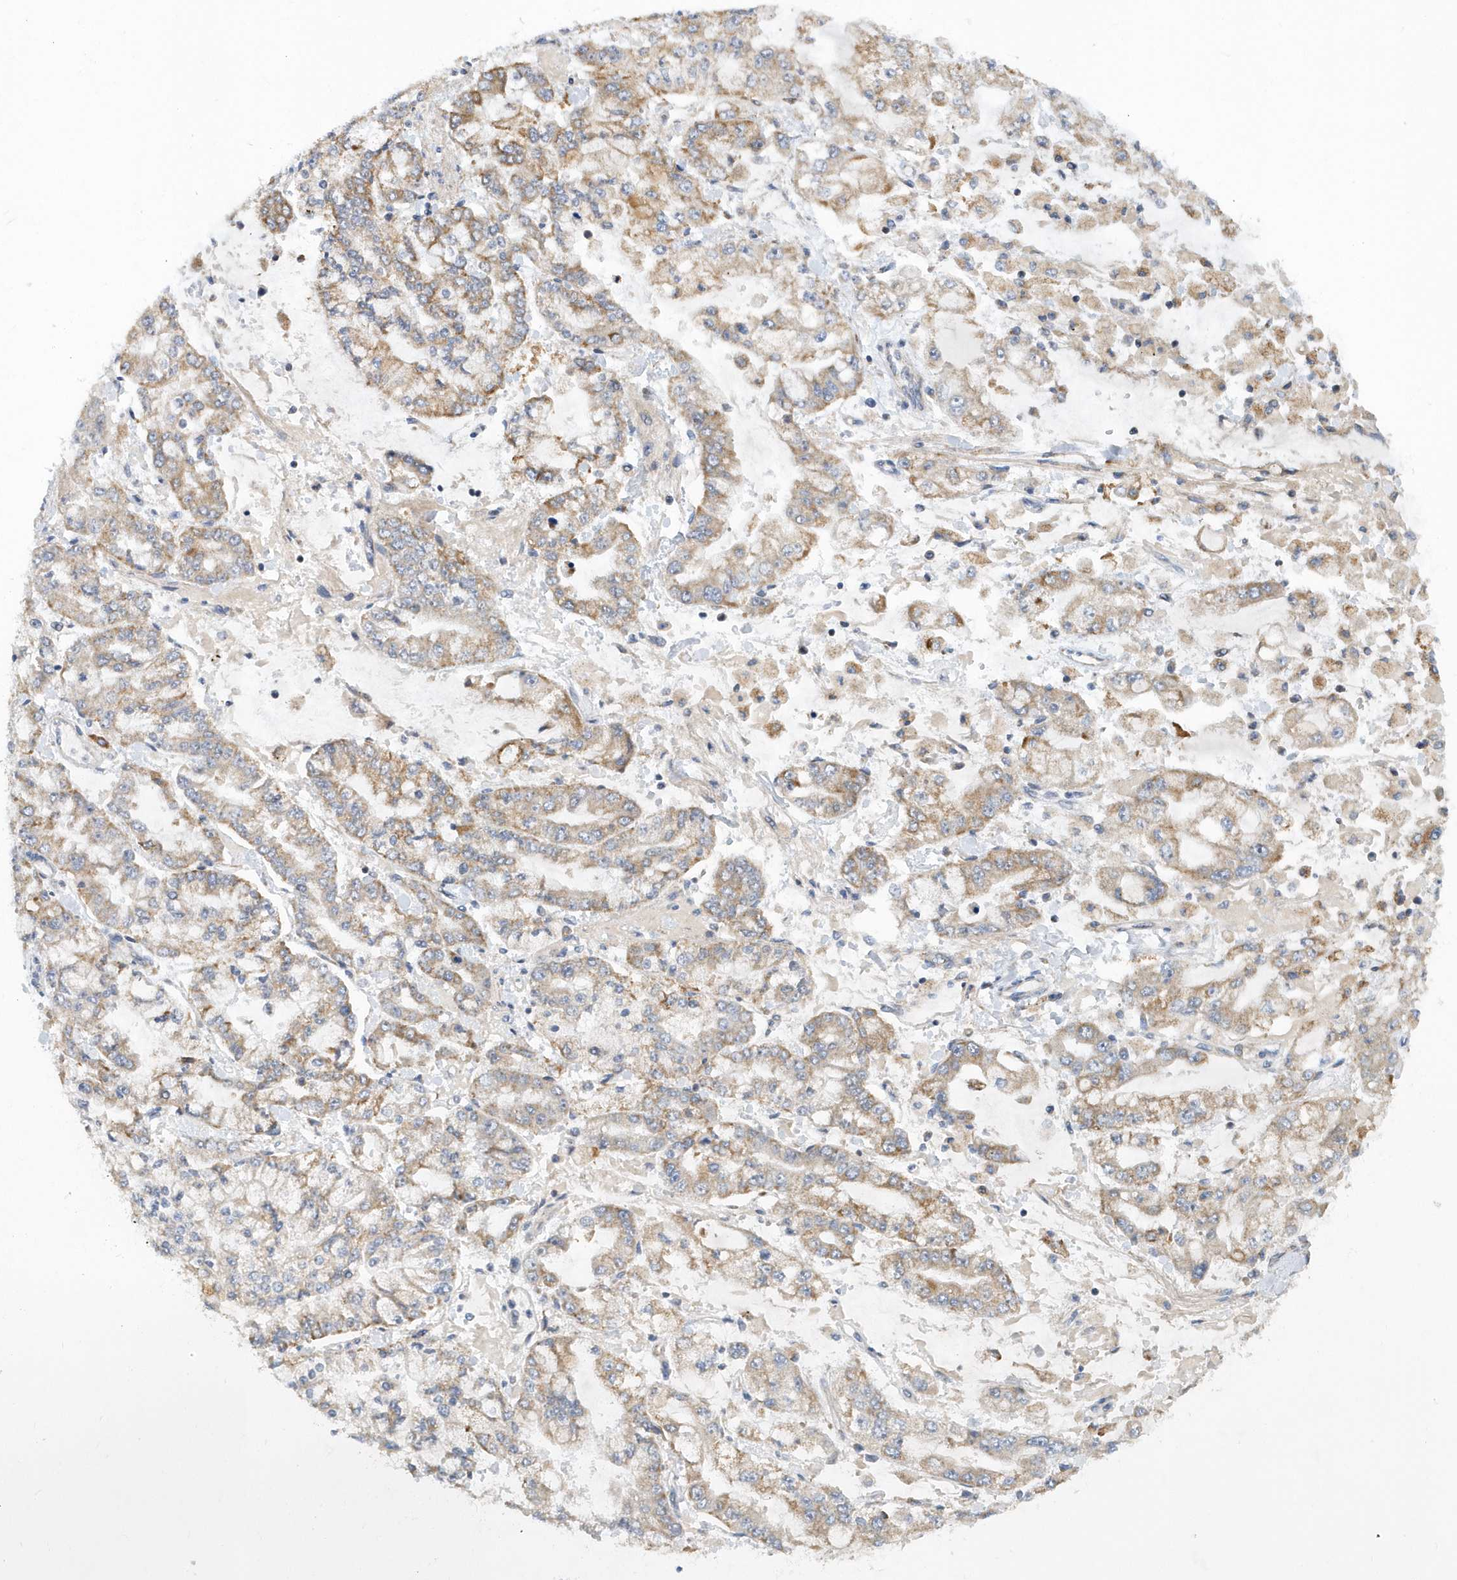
{"staining": {"intensity": "moderate", "quantity": ">75%", "location": "cytoplasmic/membranous"}, "tissue": "stomach cancer", "cell_type": "Tumor cells", "image_type": "cancer", "snomed": [{"axis": "morphology", "description": "Normal tissue, NOS"}, {"axis": "morphology", "description": "Adenocarcinoma, NOS"}, {"axis": "topography", "description": "Stomach, upper"}, {"axis": "topography", "description": "Stomach"}], "caption": "Protein staining of stomach cancer tissue exhibits moderate cytoplasmic/membranous expression in approximately >75% of tumor cells.", "gene": "VWA5B2", "patient": {"sex": "male", "age": 76}}